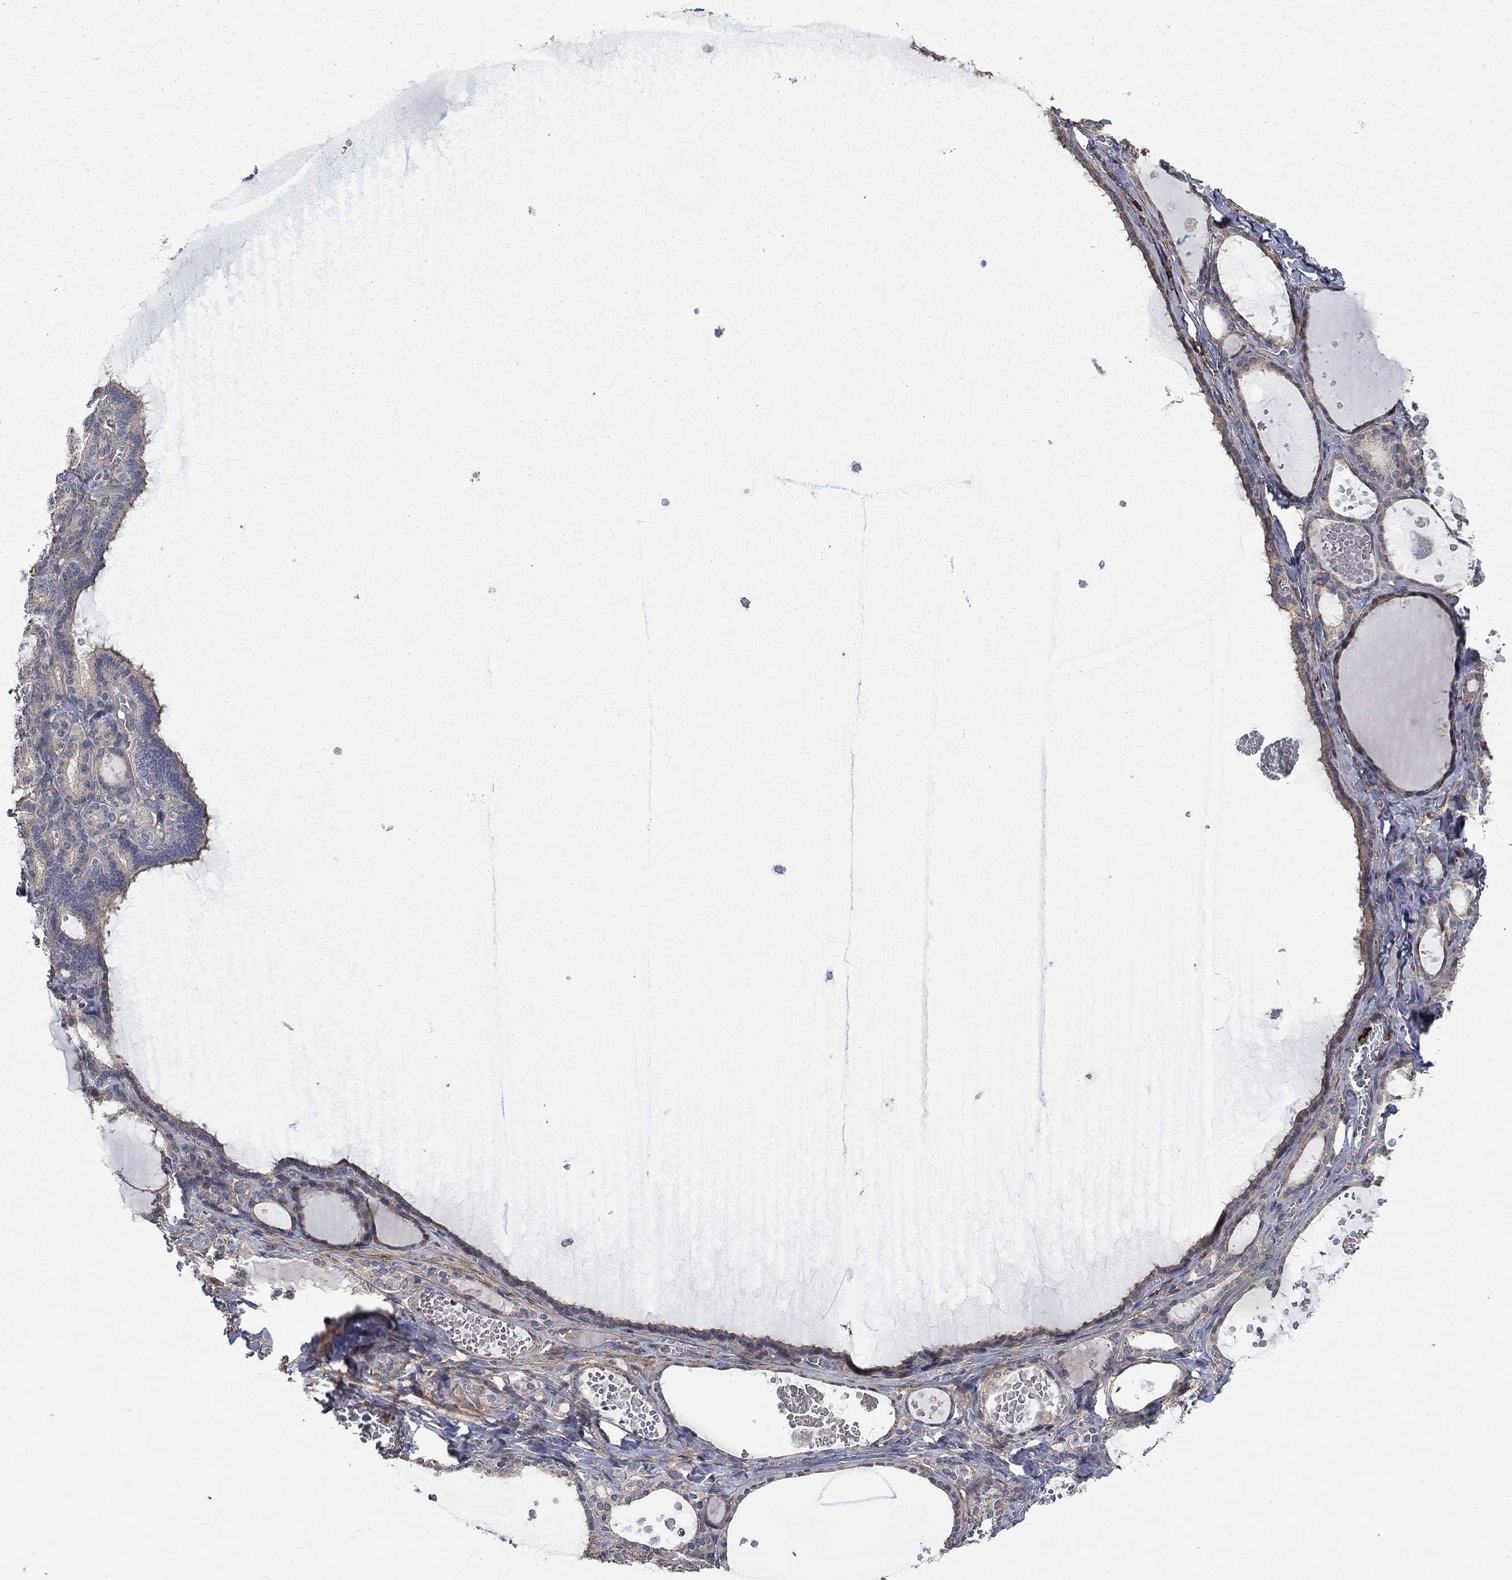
{"staining": {"intensity": "negative", "quantity": "none", "location": "none"}, "tissue": "thyroid gland", "cell_type": "Glandular cells", "image_type": "normal", "snomed": [{"axis": "morphology", "description": "Normal tissue, NOS"}, {"axis": "topography", "description": "Thyroid gland"}], "caption": "Thyroid gland was stained to show a protein in brown. There is no significant positivity in glandular cells. The staining is performed using DAB (3,3'-diaminobenzidine) brown chromogen with nuclei counter-stained in using hematoxylin.", "gene": "VCAN", "patient": {"sex": "female", "age": 56}}